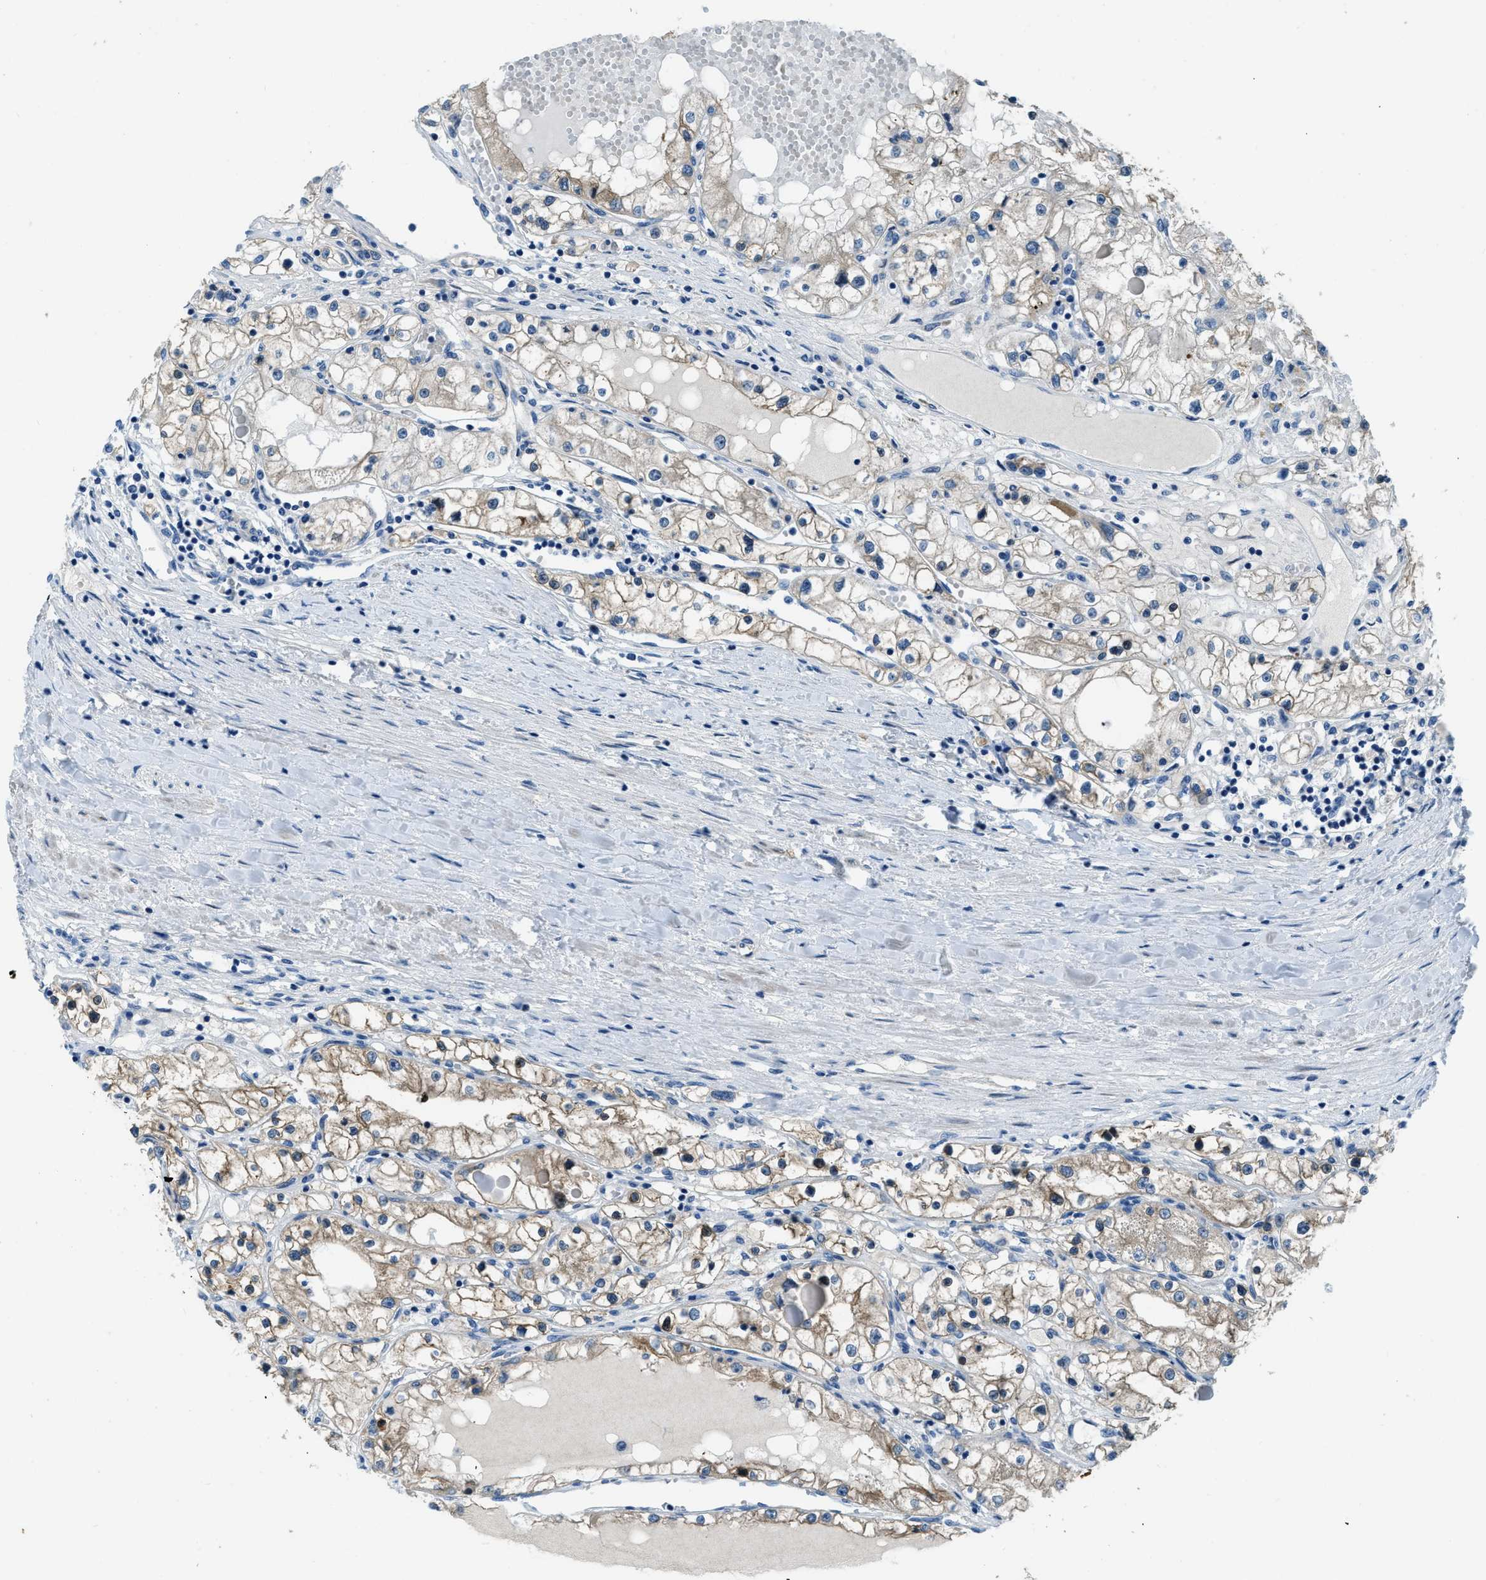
{"staining": {"intensity": "weak", "quantity": "25%-75%", "location": "cytoplasmic/membranous"}, "tissue": "renal cancer", "cell_type": "Tumor cells", "image_type": "cancer", "snomed": [{"axis": "morphology", "description": "Adenocarcinoma, NOS"}, {"axis": "topography", "description": "Kidney"}], "caption": "Immunohistochemistry (DAB (3,3'-diaminobenzidine)) staining of human renal cancer (adenocarcinoma) exhibits weak cytoplasmic/membranous protein staining in about 25%-75% of tumor cells. (DAB IHC with brightfield microscopy, high magnification).", "gene": "PFKP", "patient": {"sex": "male", "age": 68}}